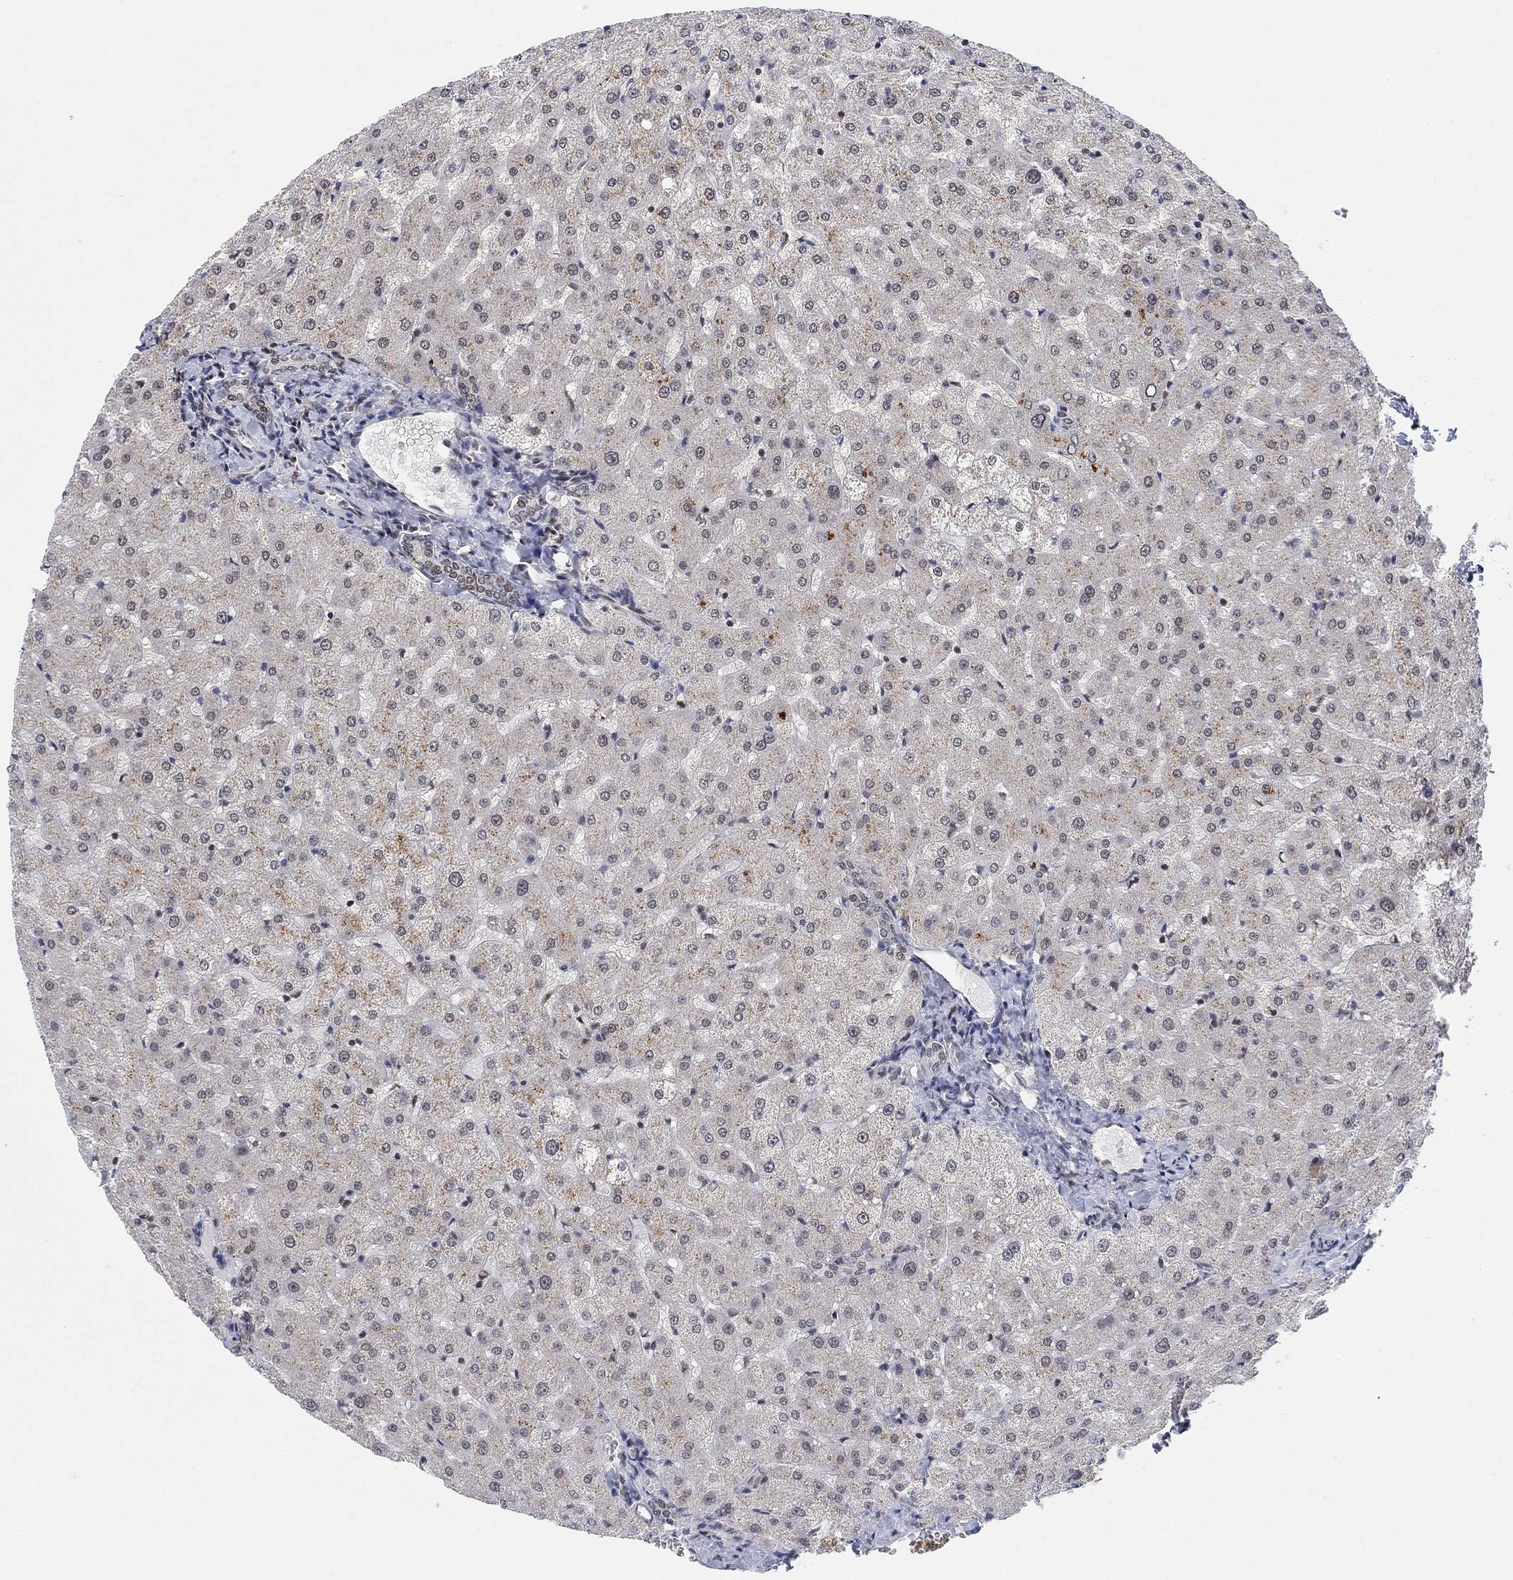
{"staining": {"intensity": "negative", "quantity": "none", "location": "none"}, "tissue": "liver", "cell_type": "Cholangiocytes", "image_type": "normal", "snomed": [{"axis": "morphology", "description": "Normal tissue, NOS"}, {"axis": "topography", "description": "Liver"}], "caption": "Unremarkable liver was stained to show a protein in brown. There is no significant expression in cholangiocytes. (DAB IHC visualized using brightfield microscopy, high magnification).", "gene": "THAP8", "patient": {"sex": "female", "age": 50}}